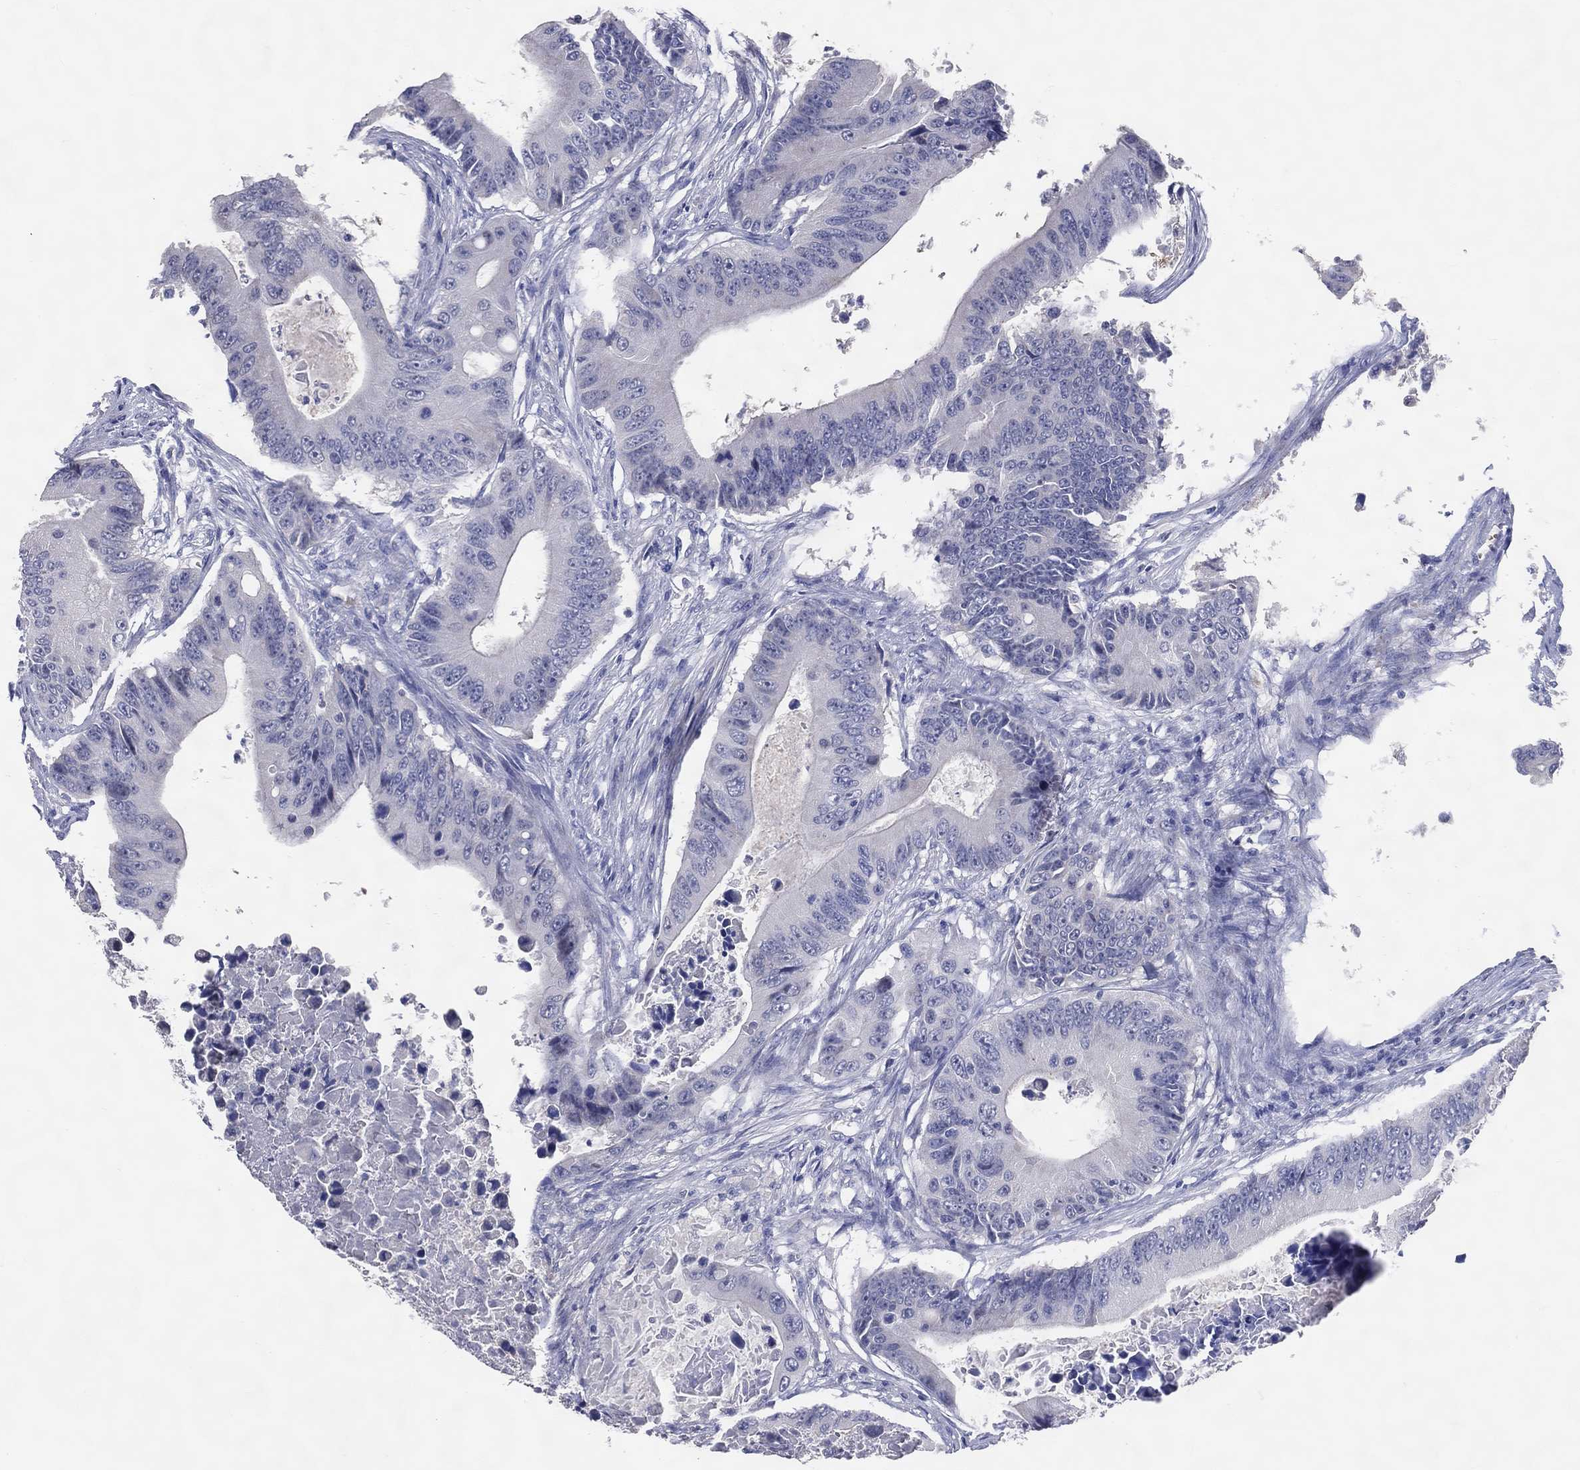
{"staining": {"intensity": "negative", "quantity": "none", "location": "none"}, "tissue": "colorectal cancer", "cell_type": "Tumor cells", "image_type": "cancer", "snomed": [{"axis": "morphology", "description": "Adenocarcinoma, NOS"}, {"axis": "topography", "description": "Colon"}], "caption": "This is a image of IHC staining of colorectal adenocarcinoma, which shows no expression in tumor cells. The staining was performed using DAB (3,3'-diaminobenzidine) to visualize the protein expression in brown, while the nuclei were stained in blue with hematoxylin (Magnification: 20x).", "gene": "DNAH6", "patient": {"sex": "female", "age": 90}}